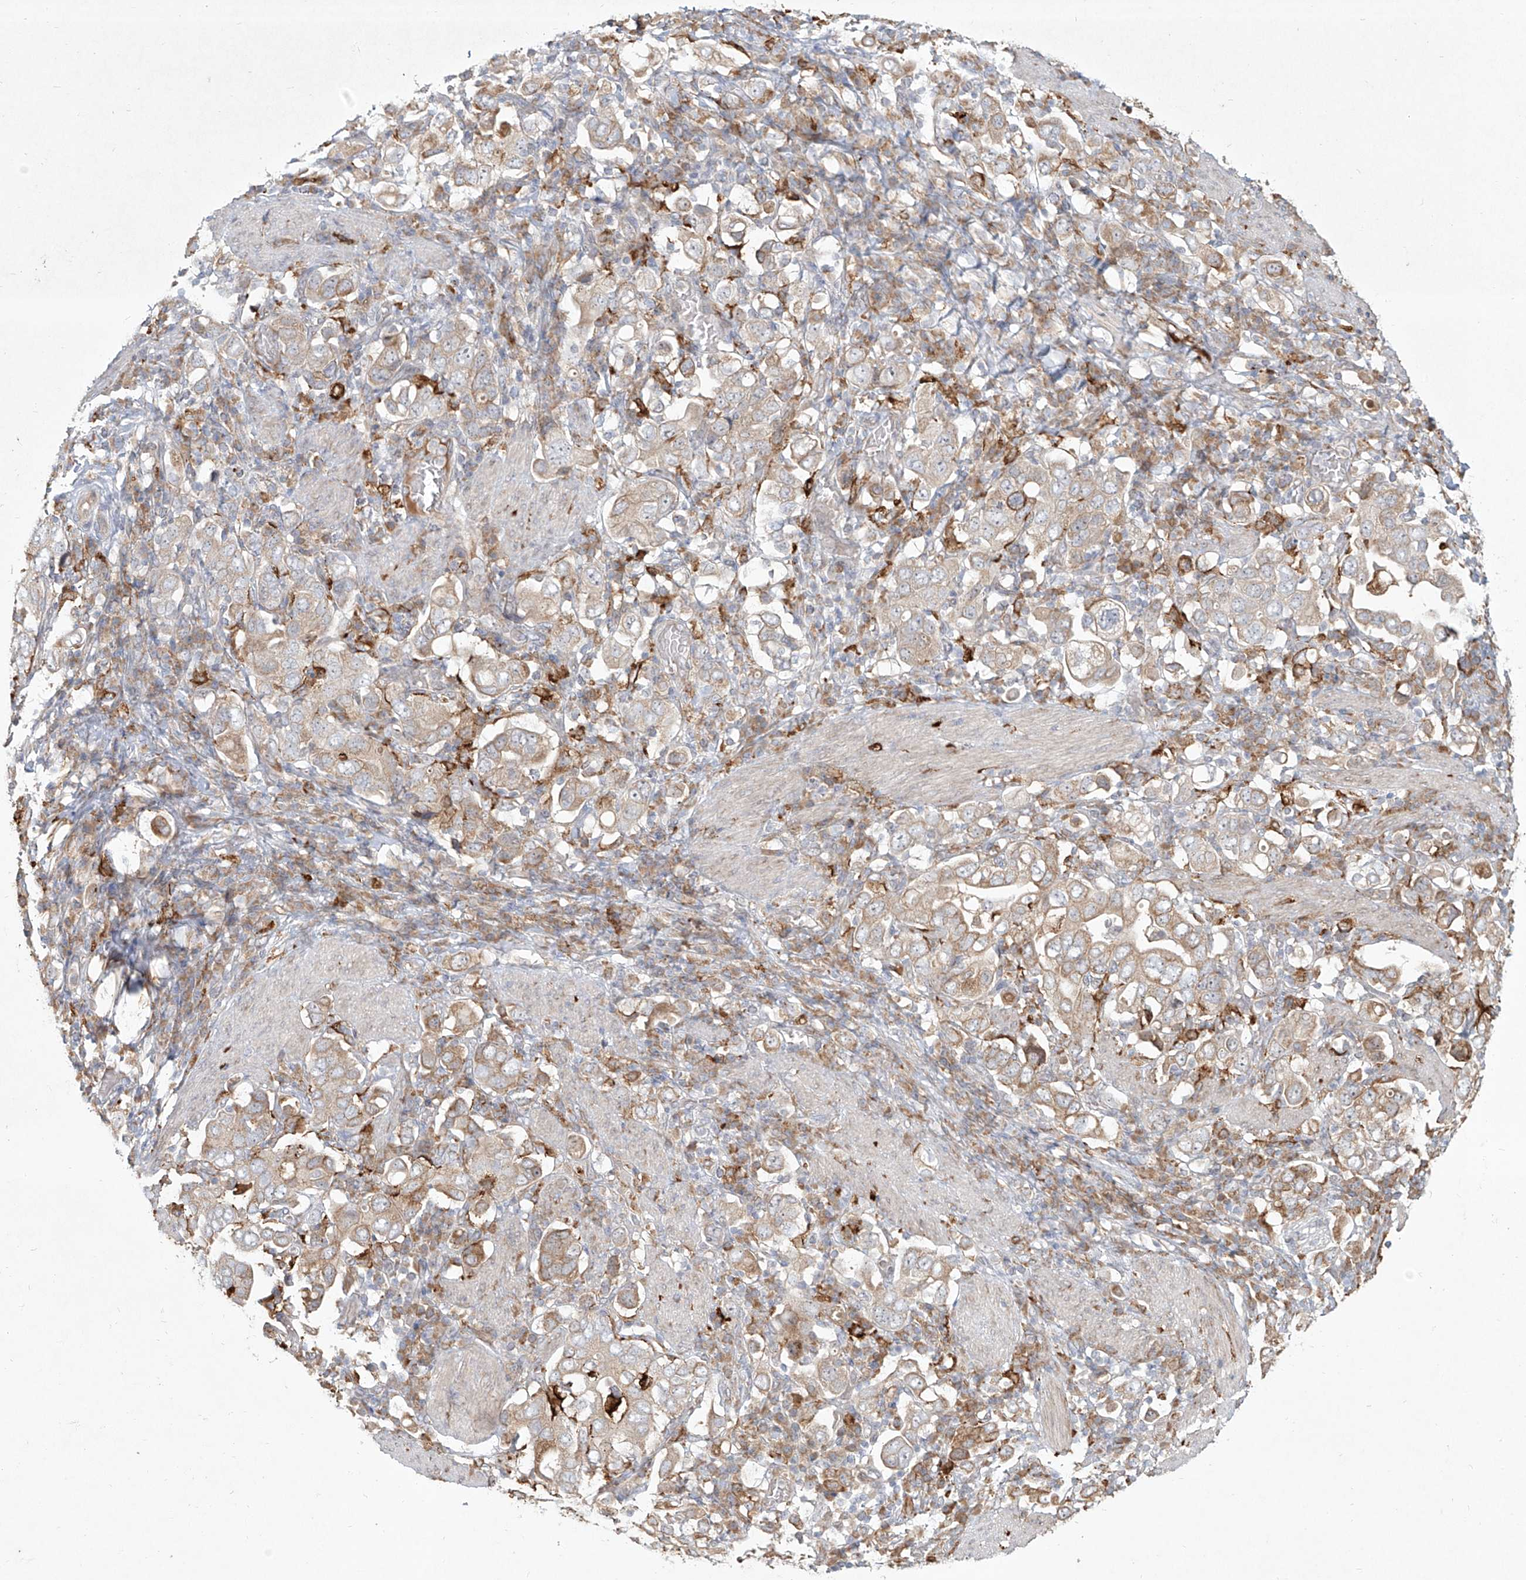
{"staining": {"intensity": "weak", "quantity": "25%-75%", "location": "cytoplasmic/membranous"}, "tissue": "stomach cancer", "cell_type": "Tumor cells", "image_type": "cancer", "snomed": [{"axis": "morphology", "description": "Adenocarcinoma, NOS"}, {"axis": "topography", "description": "Stomach, upper"}], "caption": "Immunohistochemistry histopathology image of stomach adenocarcinoma stained for a protein (brown), which reveals low levels of weak cytoplasmic/membranous positivity in approximately 25%-75% of tumor cells.", "gene": "CD209", "patient": {"sex": "male", "age": 62}}